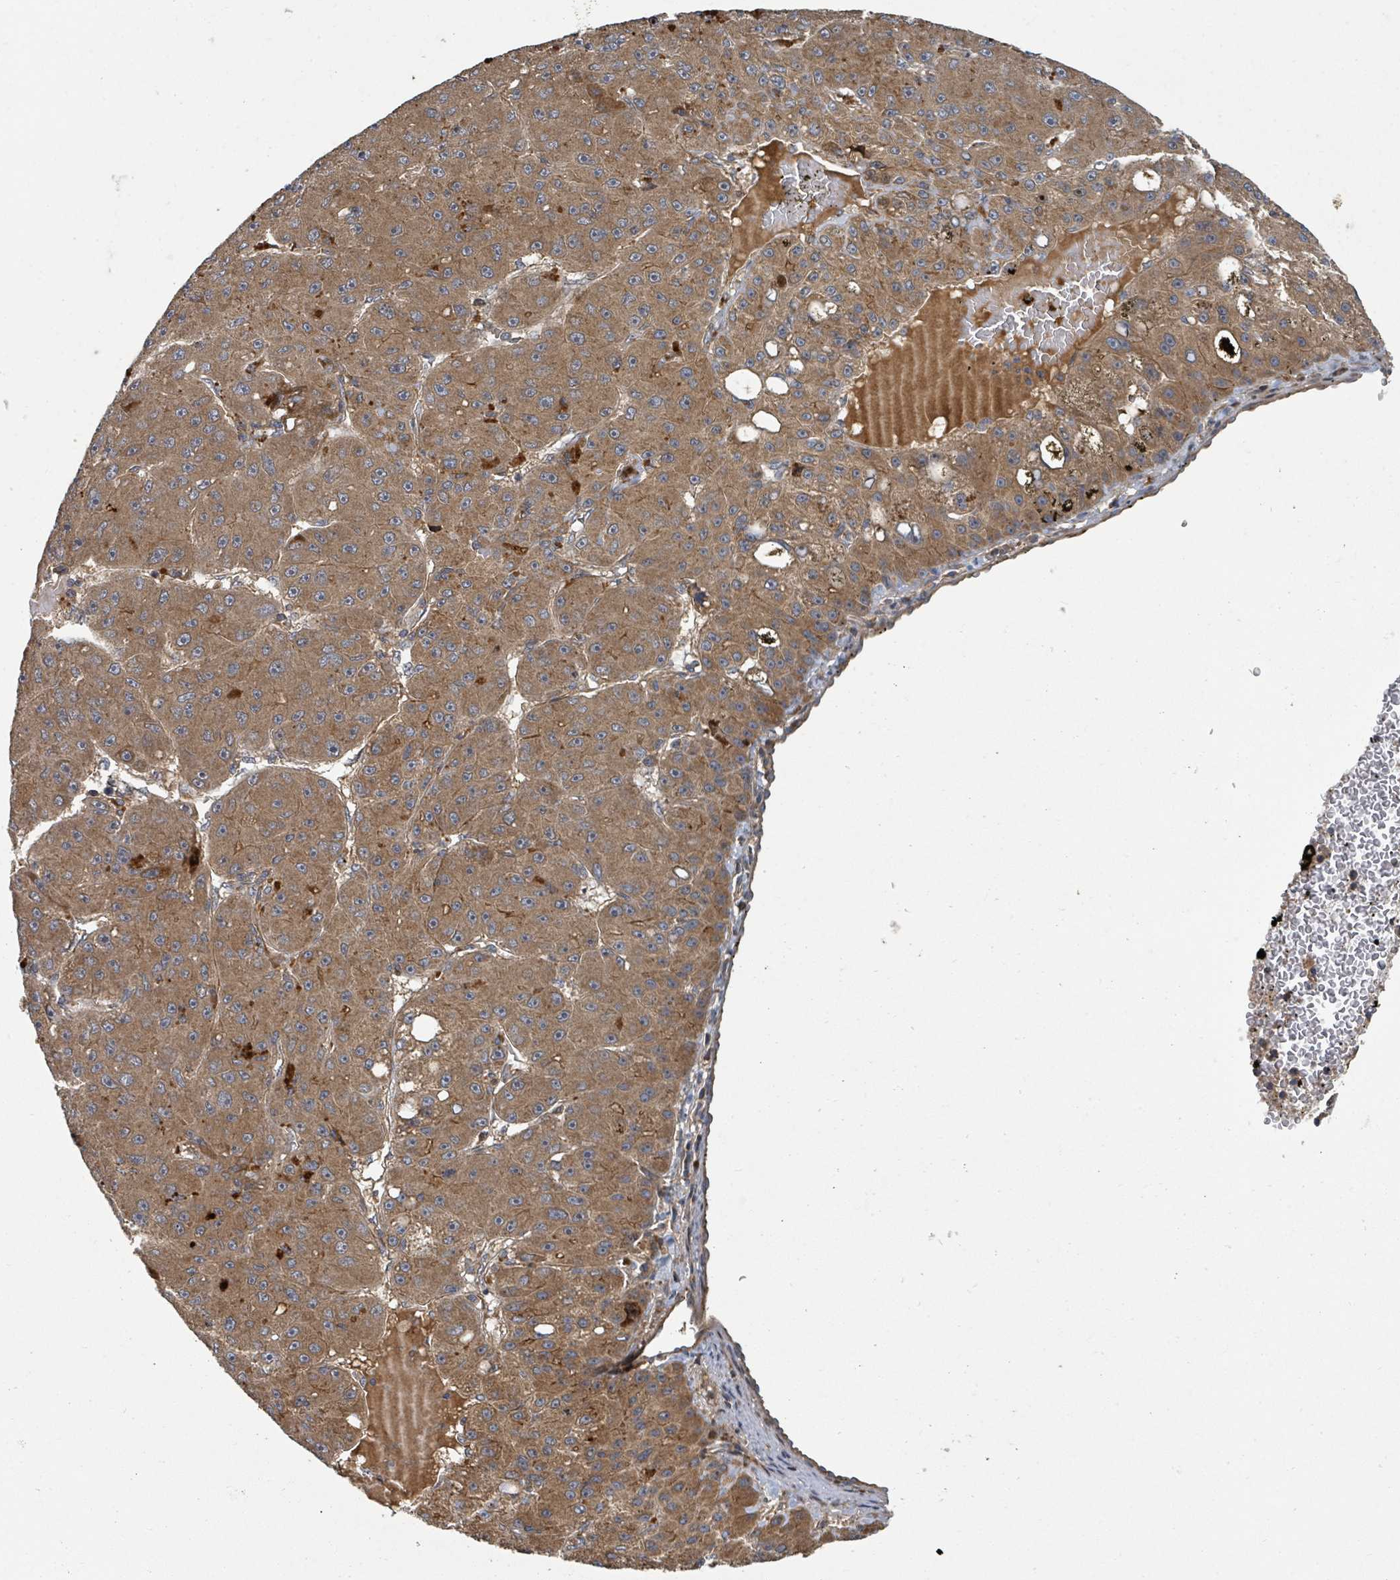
{"staining": {"intensity": "moderate", "quantity": ">75%", "location": "cytoplasmic/membranous"}, "tissue": "liver cancer", "cell_type": "Tumor cells", "image_type": "cancer", "snomed": [{"axis": "morphology", "description": "Carcinoma, Hepatocellular, NOS"}, {"axis": "topography", "description": "Liver"}], "caption": "This image demonstrates IHC staining of human liver hepatocellular carcinoma, with medium moderate cytoplasmic/membranous positivity in about >75% of tumor cells.", "gene": "DPM1", "patient": {"sex": "male", "age": 67}}